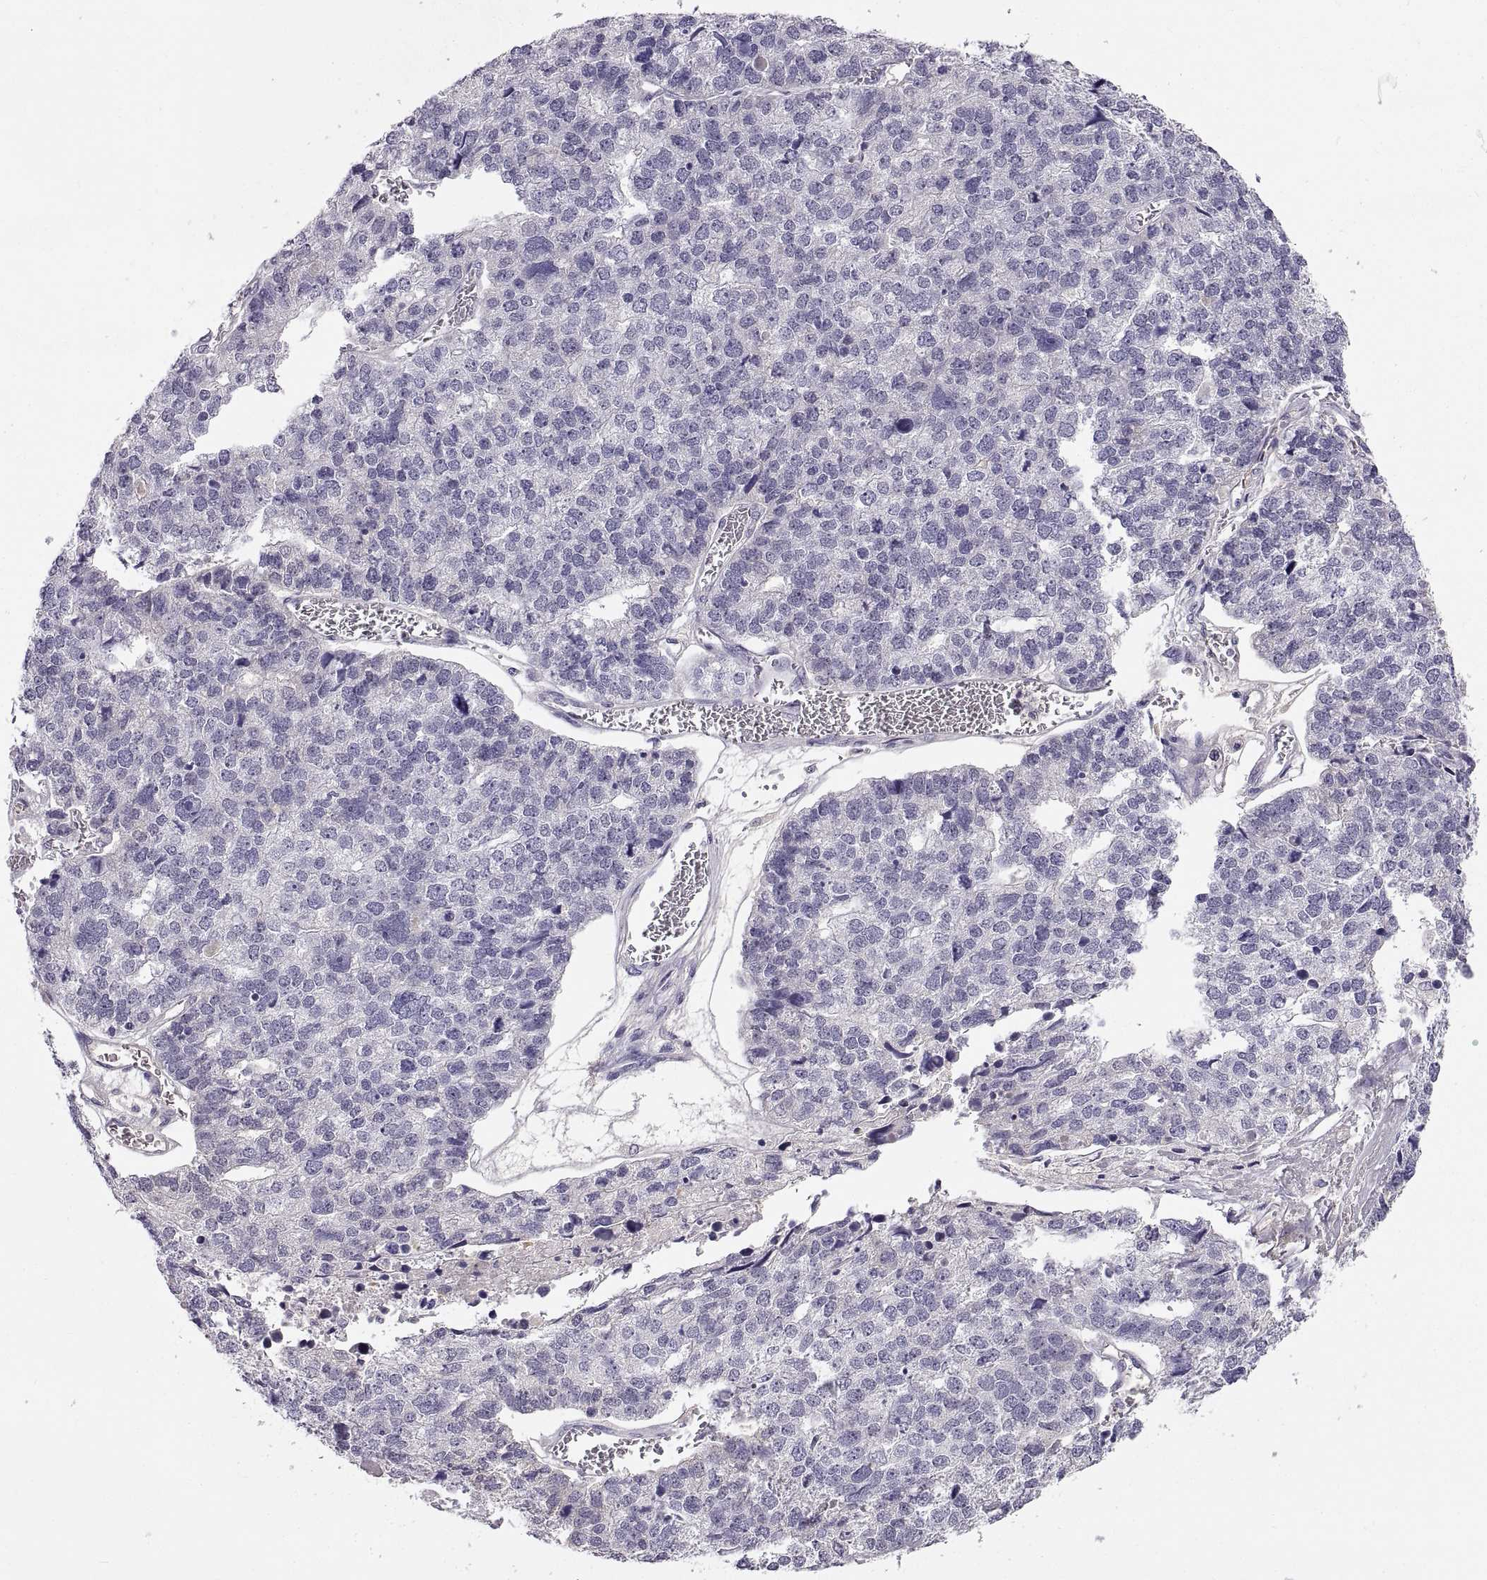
{"staining": {"intensity": "negative", "quantity": "none", "location": "none"}, "tissue": "stomach cancer", "cell_type": "Tumor cells", "image_type": "cancer", "snomed": [{"axis": "morphology", "description": "Adenocarcinoma, NOS"}, {"axis": "topography", "description": "Stomach"}], "caption": "Immunohistochemistry (IHC) image of neoplastic tissue: human stomach cancer (adenocarcinoma) stained with DAB (3,3'-diaminobenzidine) exhibits no significant protein staining in tumor cells.", "gene": "ADAM32", "patient": {"sex": "male", "age": 69}}